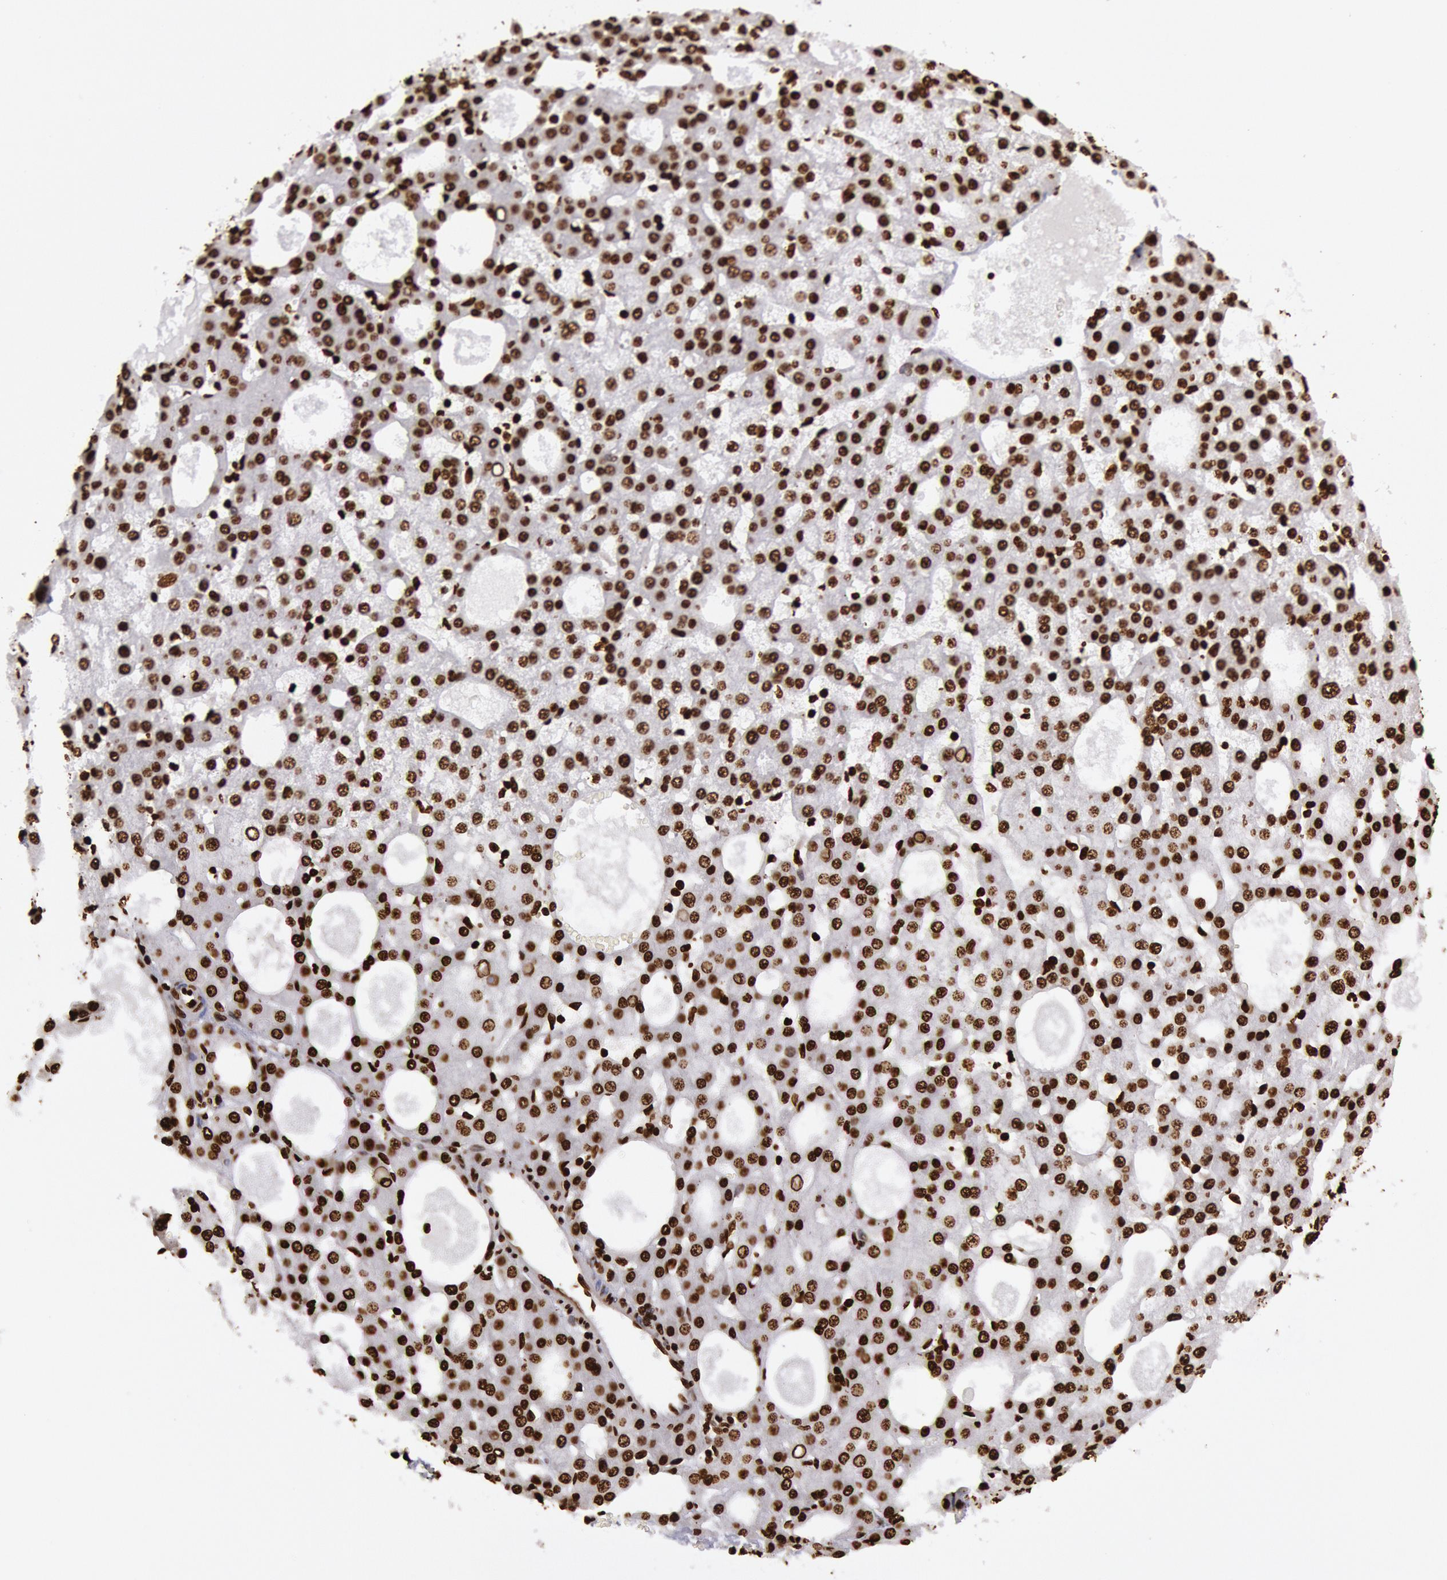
{"staining": {"intensity": "strong", "quantity": ">75%", "location": "nuclear"}, "tissue": "liver cancer", "cell_type": "Tumor cells", "image_type": "cancer", "snomed": [{"axis": "morphology", "description": "Carcinoma, Hepatocellular, NOS"}, {"axis": "topography", "description": "Liver"}], "caption": "There is high levels of strong nuclear positivity in tumor cells of liver hepatocellular carcinoma, as demonstrated by immunohistochemical staining (brown color).", "gene": "H3-4", "patient": {"sex": "male", "age": 47}}